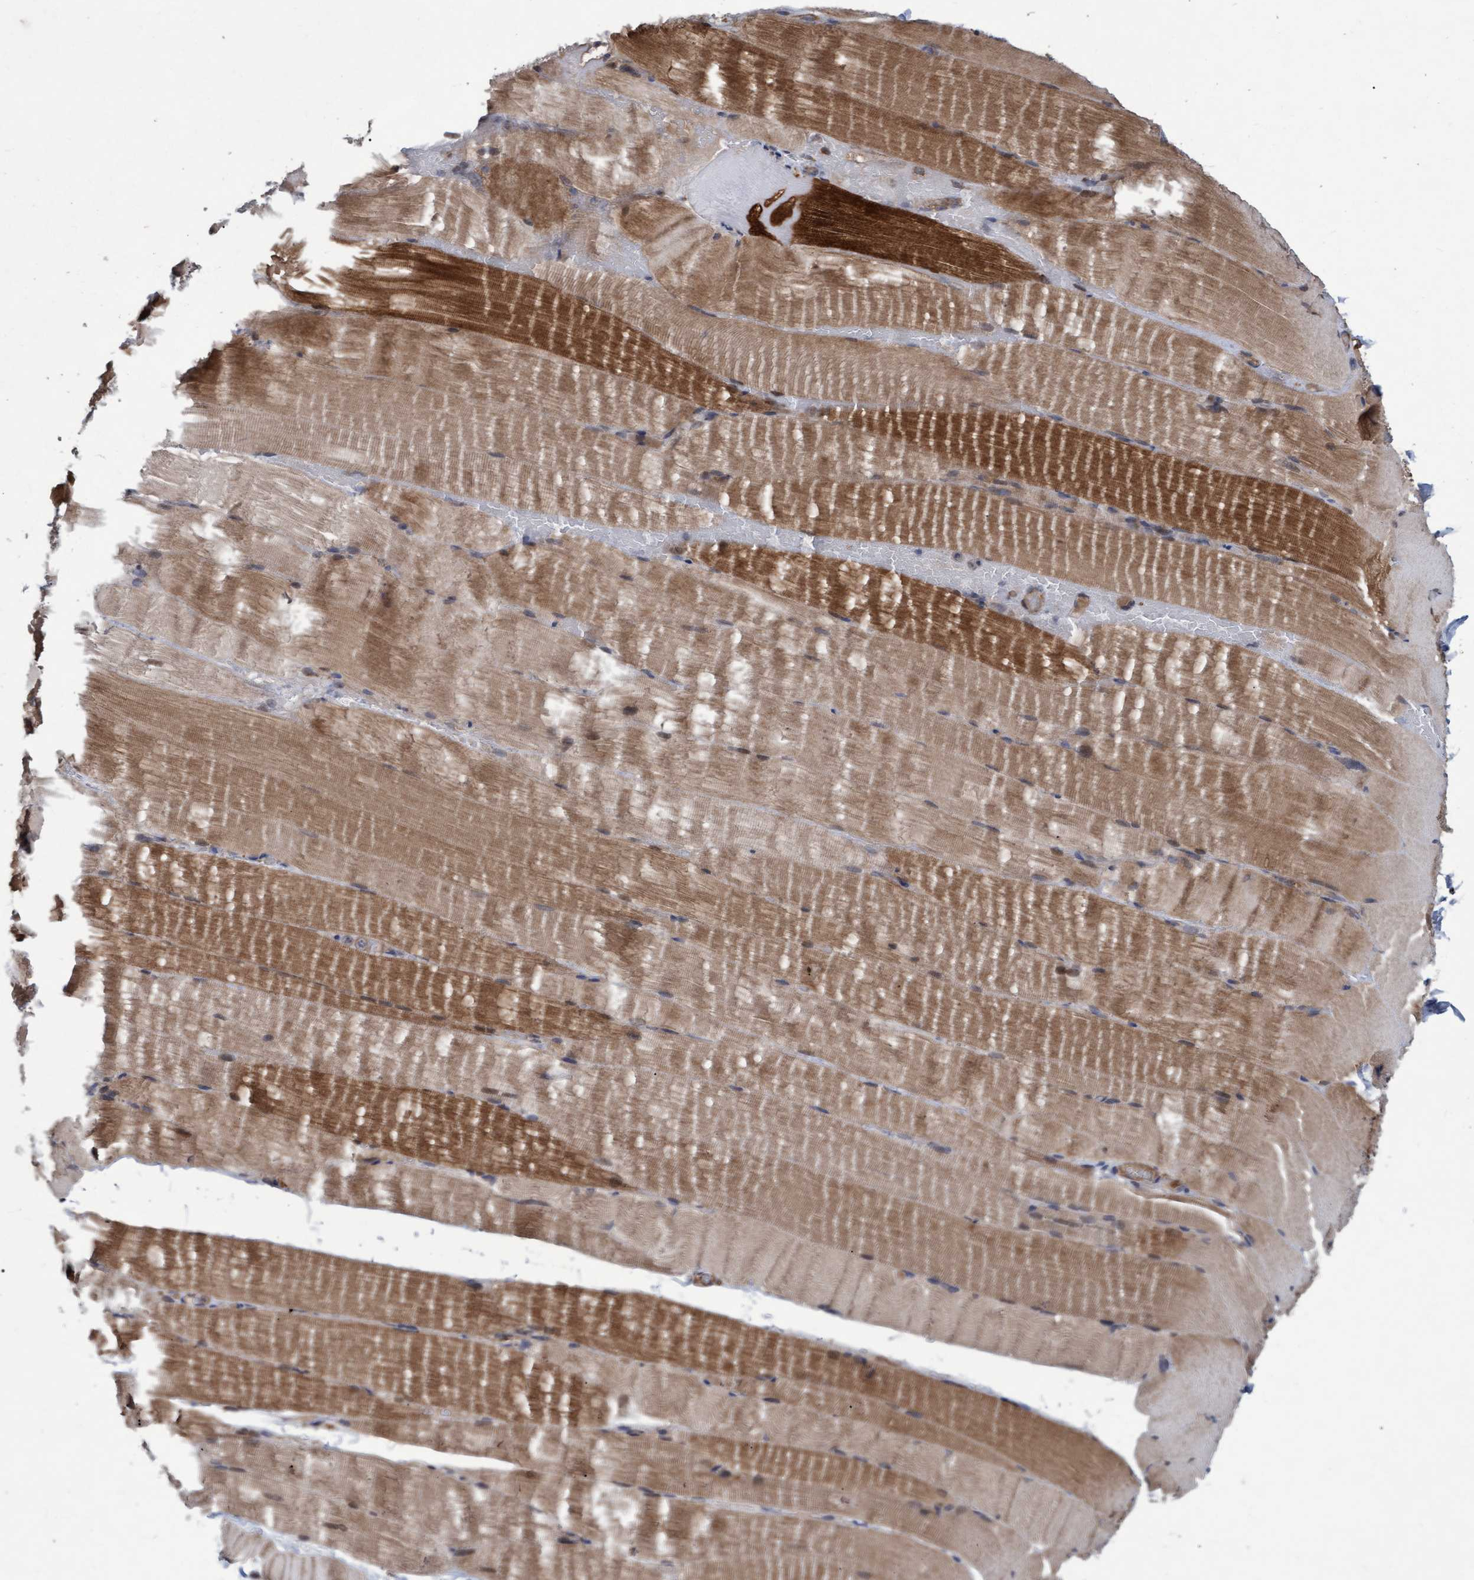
{"staining": {"intensity": "moderate", "quantity": ">75%", "location": "cytoplasmic/membranous,nuclear"}, "tissue": "skeletal muscle", "cell_type": "Myocytes", "image_type": "normal", "snomed": [{"axis": "morphology", "description": "Normal tissue, NOS"}, {"axis": "topography", "description": "Skeletal muscle"}, {"axis": "topography", "description": "Parathyroid gland"}], "caption": "The immunohistochemical stain labels moderate cytoplasmic/membranous,nuclear expression in myocytes of normal skeletal muscle.", "gene": "PSMB6", "patient": {"sex": "female", "age": 37}}